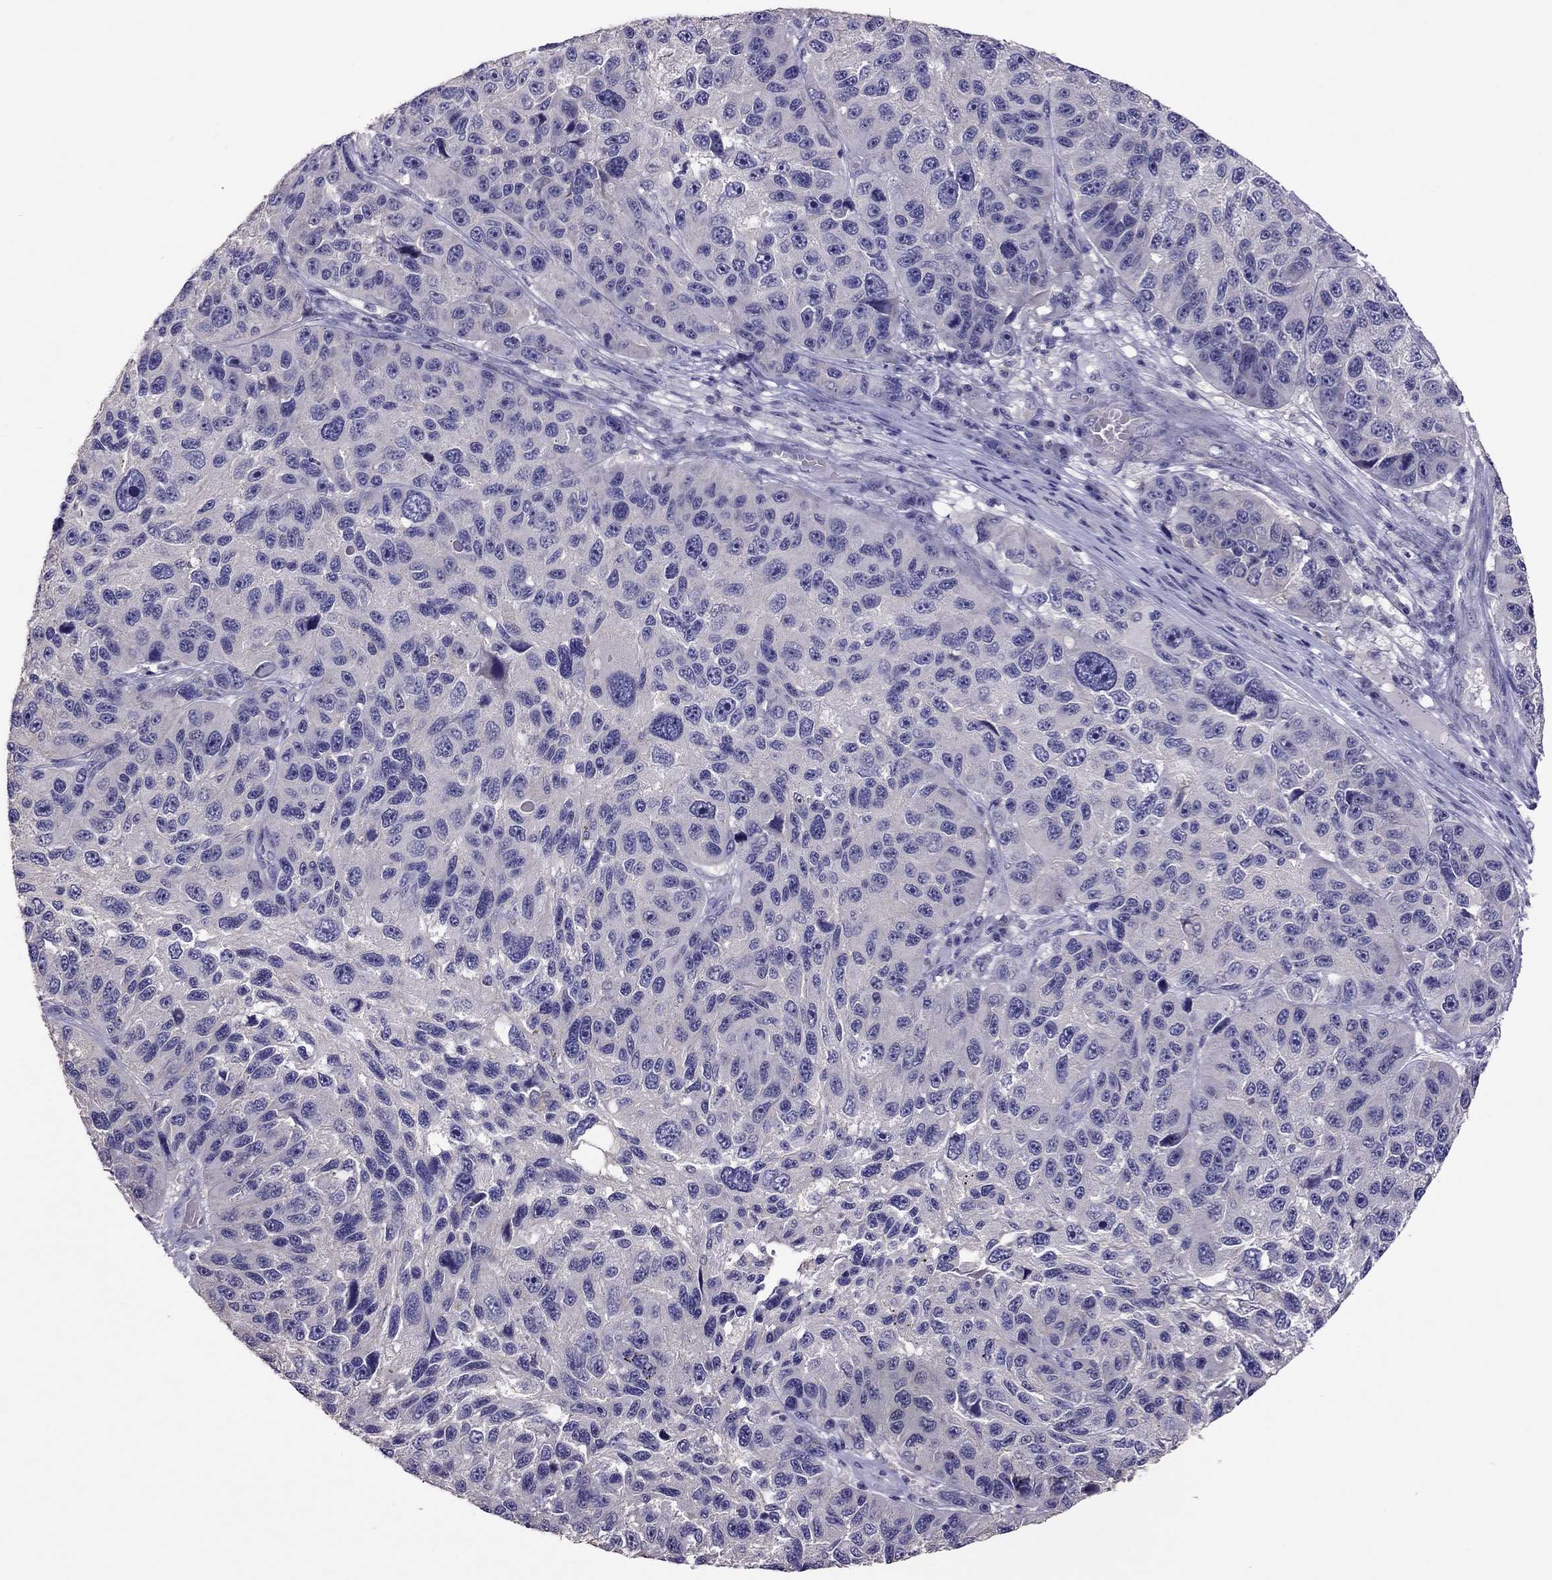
{"staining": {"intensity": "negative", "quantity": "none", "location": "none"}, "tissue": "melanoma", "cell_type": "Tumor cells", "image_type": "cancer", "snomed": [{"axis": "morphology", "description": "Malignant melanoma, NOS"}, {"axis": "topography", "description": "Skin"}], "caption": "Tumor cells are negative for brown protein staining in melanoma.", "gene": "LRRC46", "patient": {"sex": "male", "age": 53}}